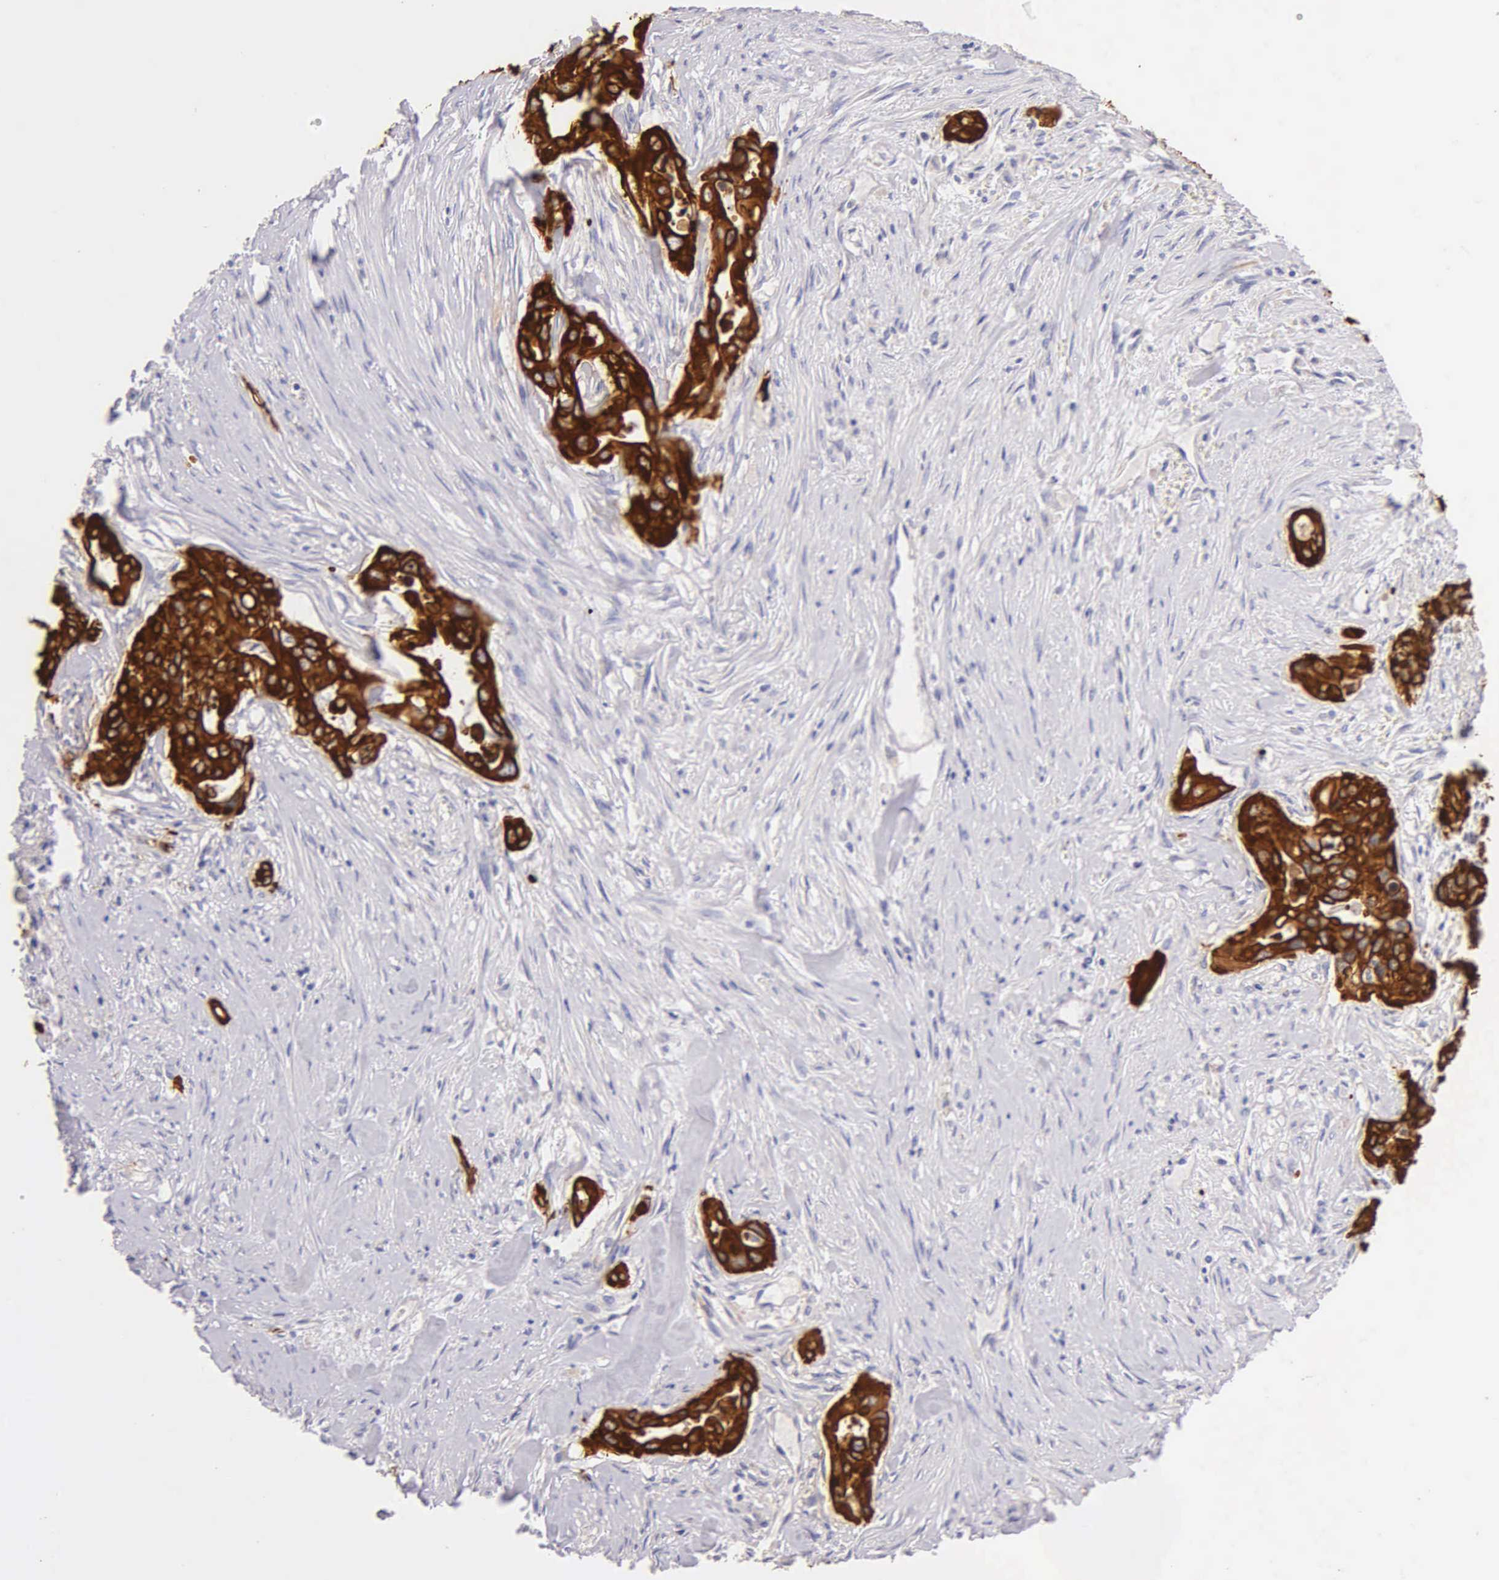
{"staining": {"intensity": "strong", "quantity": ">75%", "location": "cytoplasmic/membranous"}, "tissue": "pancreatic cancer", "cell_type": "Tumor cells", "image_type": "cancer", "snomed": [{"axis": "morphology", "description": "Adenocarcinoma, NOS"}, {"axis": "topography", "description": "Pancreas"}], "caption": "Immunohistochemistry (IHC) histopathology image of human pancreatic cancer stained for a protein (brown), which exhibits high levels of strong cytoplasmic/membranous staining in about >75% of tumor cells.", "gene": "KRT17", "patient": {"sex": "male", "age": 77}}